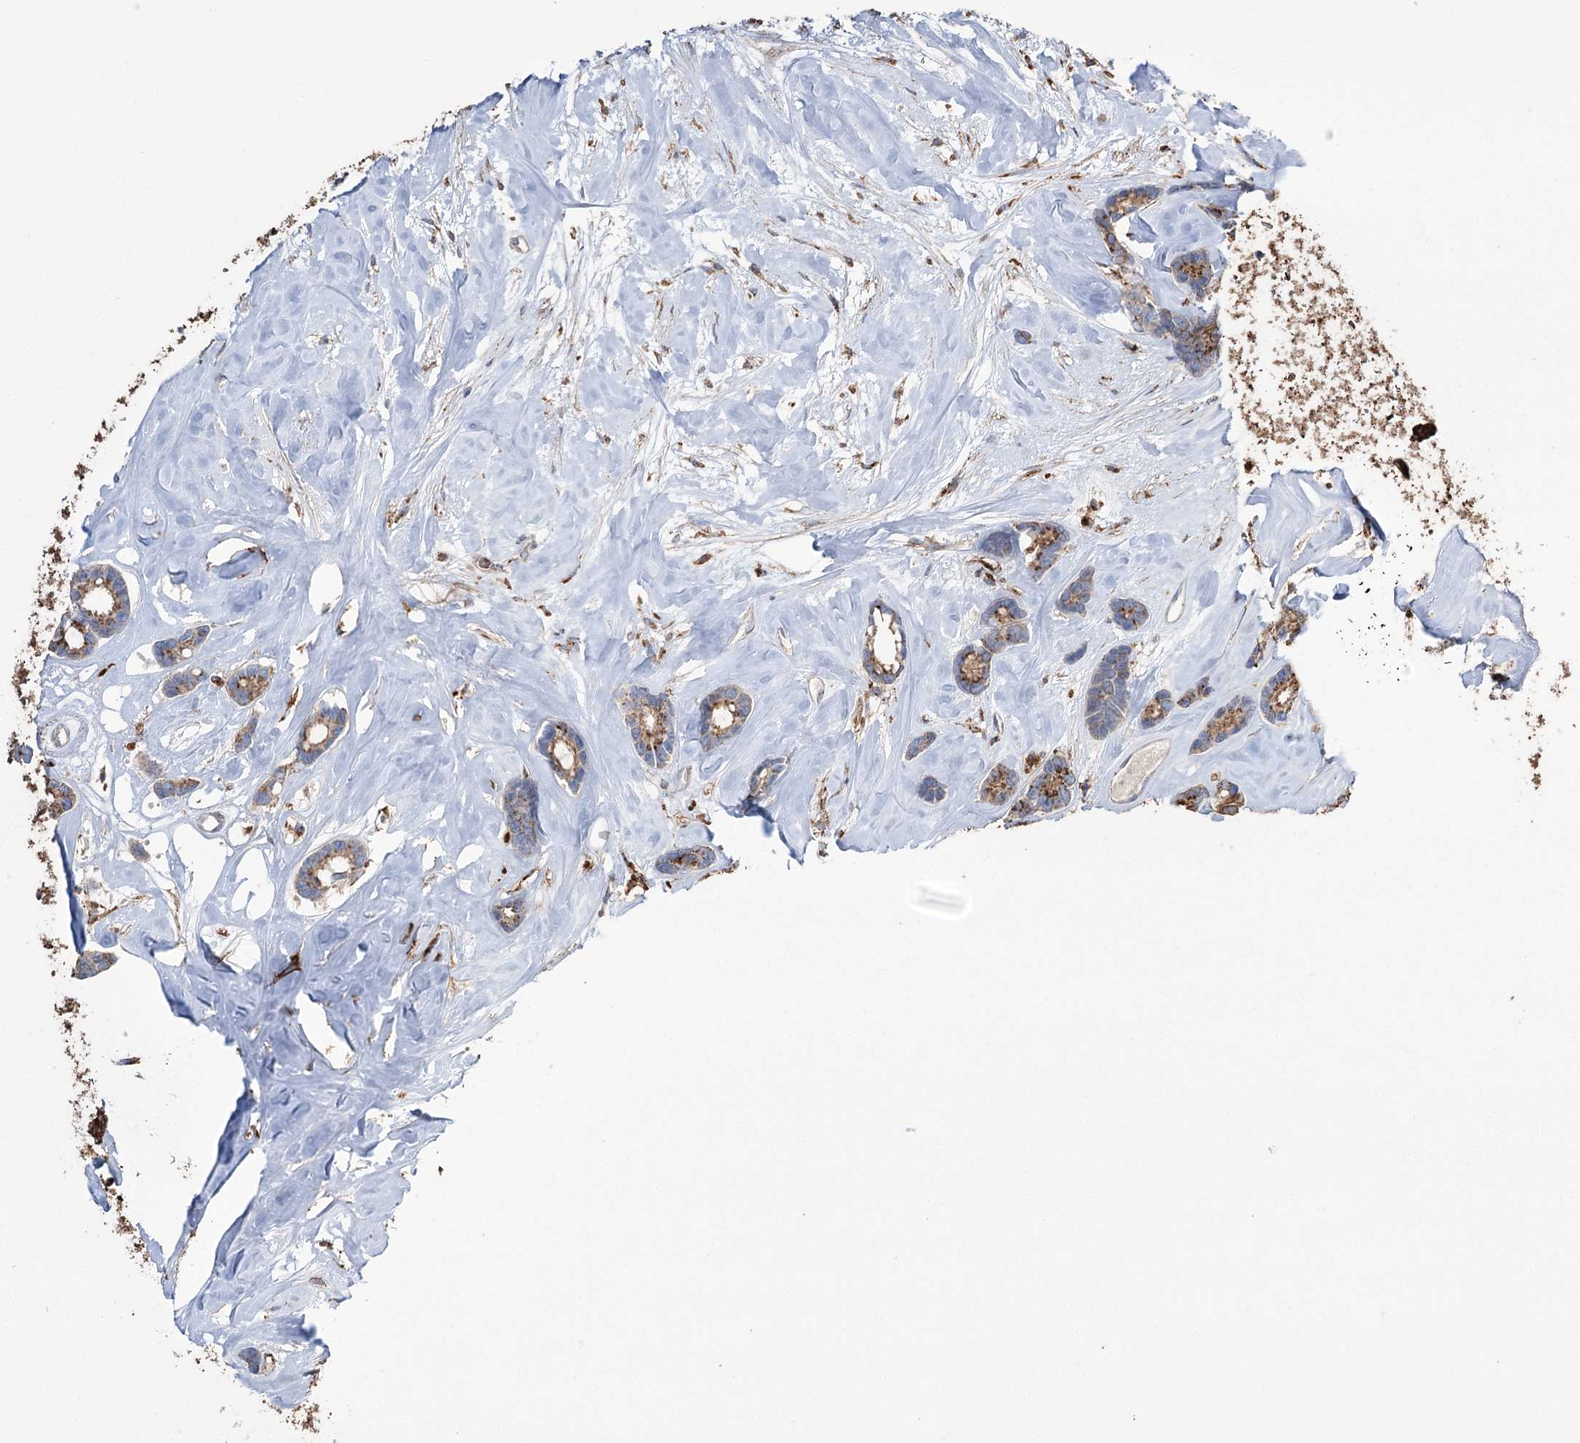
{"staining": {"intensity": "moderate", "quantity": ">75%", "location": "cytoplasmic/membranous"}, "tissue": "breast cancer", "cell_type": "Tumor cells", "image_type": "cancer", "snomed": [{"axis": "morphology", "description": "Duct carcinoma"}, {"axis": "topography", "description": "Breast"}], "caption": "Brown immunohistochemical staining in breast invasive ductal carcinoma reveals moderate cytoplasmic/membranous staining in approximately >75% of tumor cells.", "gene": "TRIM71", "patient": {"sex": "female", "age": 87}}